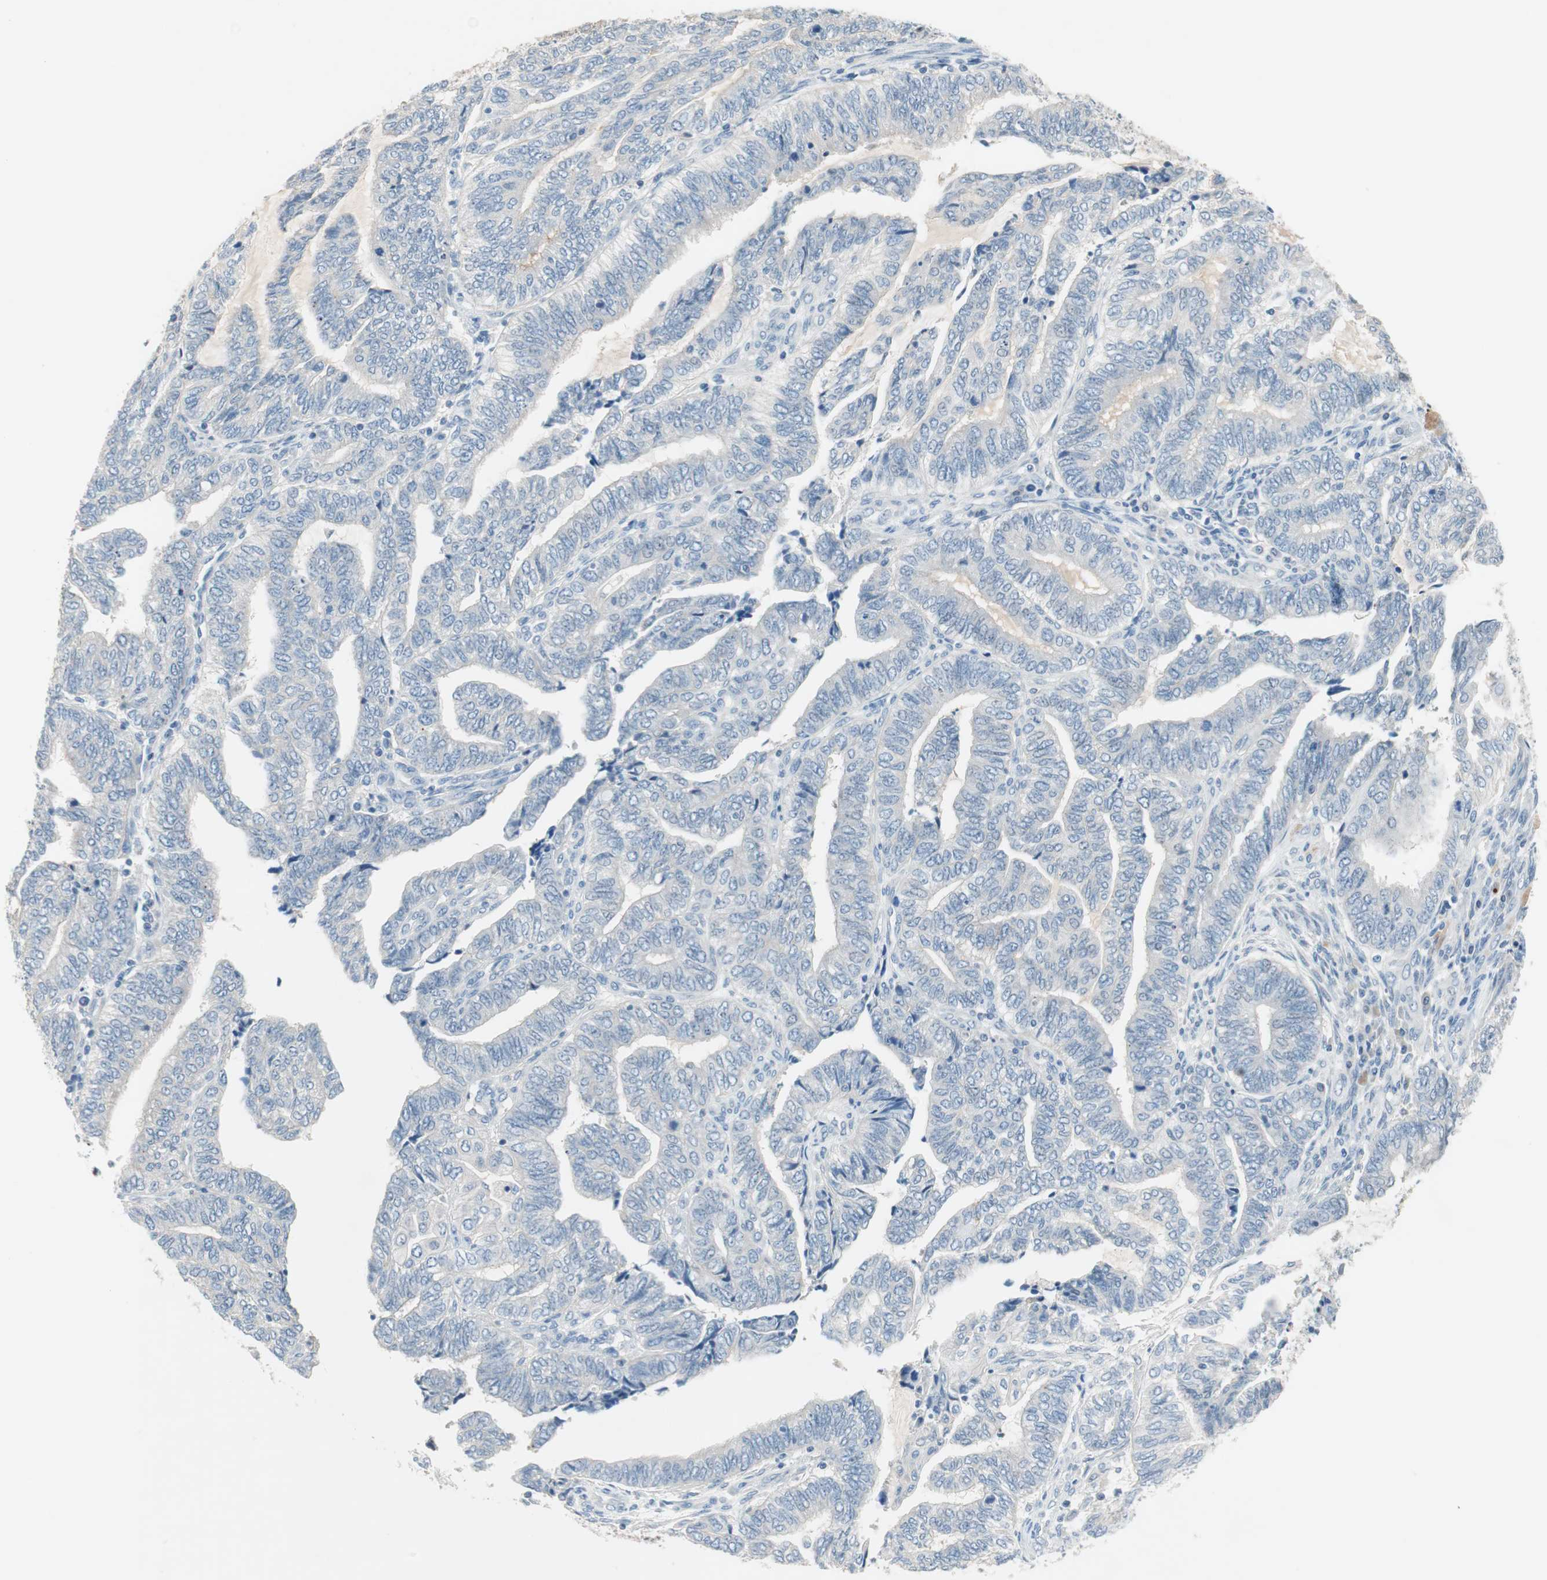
{"staining": {"intensity": "negative", "quantity": "none", "location": "none"}, "tissue": "endometrial cancer", "cell_type": "Tumor cells", "image_type": "cancer", "snomed": [{"axis": "morphology", "description": "Adenocarcinoma, NOS"}, {"axis": "topography", "description": "Uterus"}, {"axis": "topography", "description": "Endometrium"}], "caption": "An image of endometrial cancer stained for a protein displays no brown staining in tumor cells.", "gene": "PDZK1", "patient": {"sex": "female", "age": 70}}